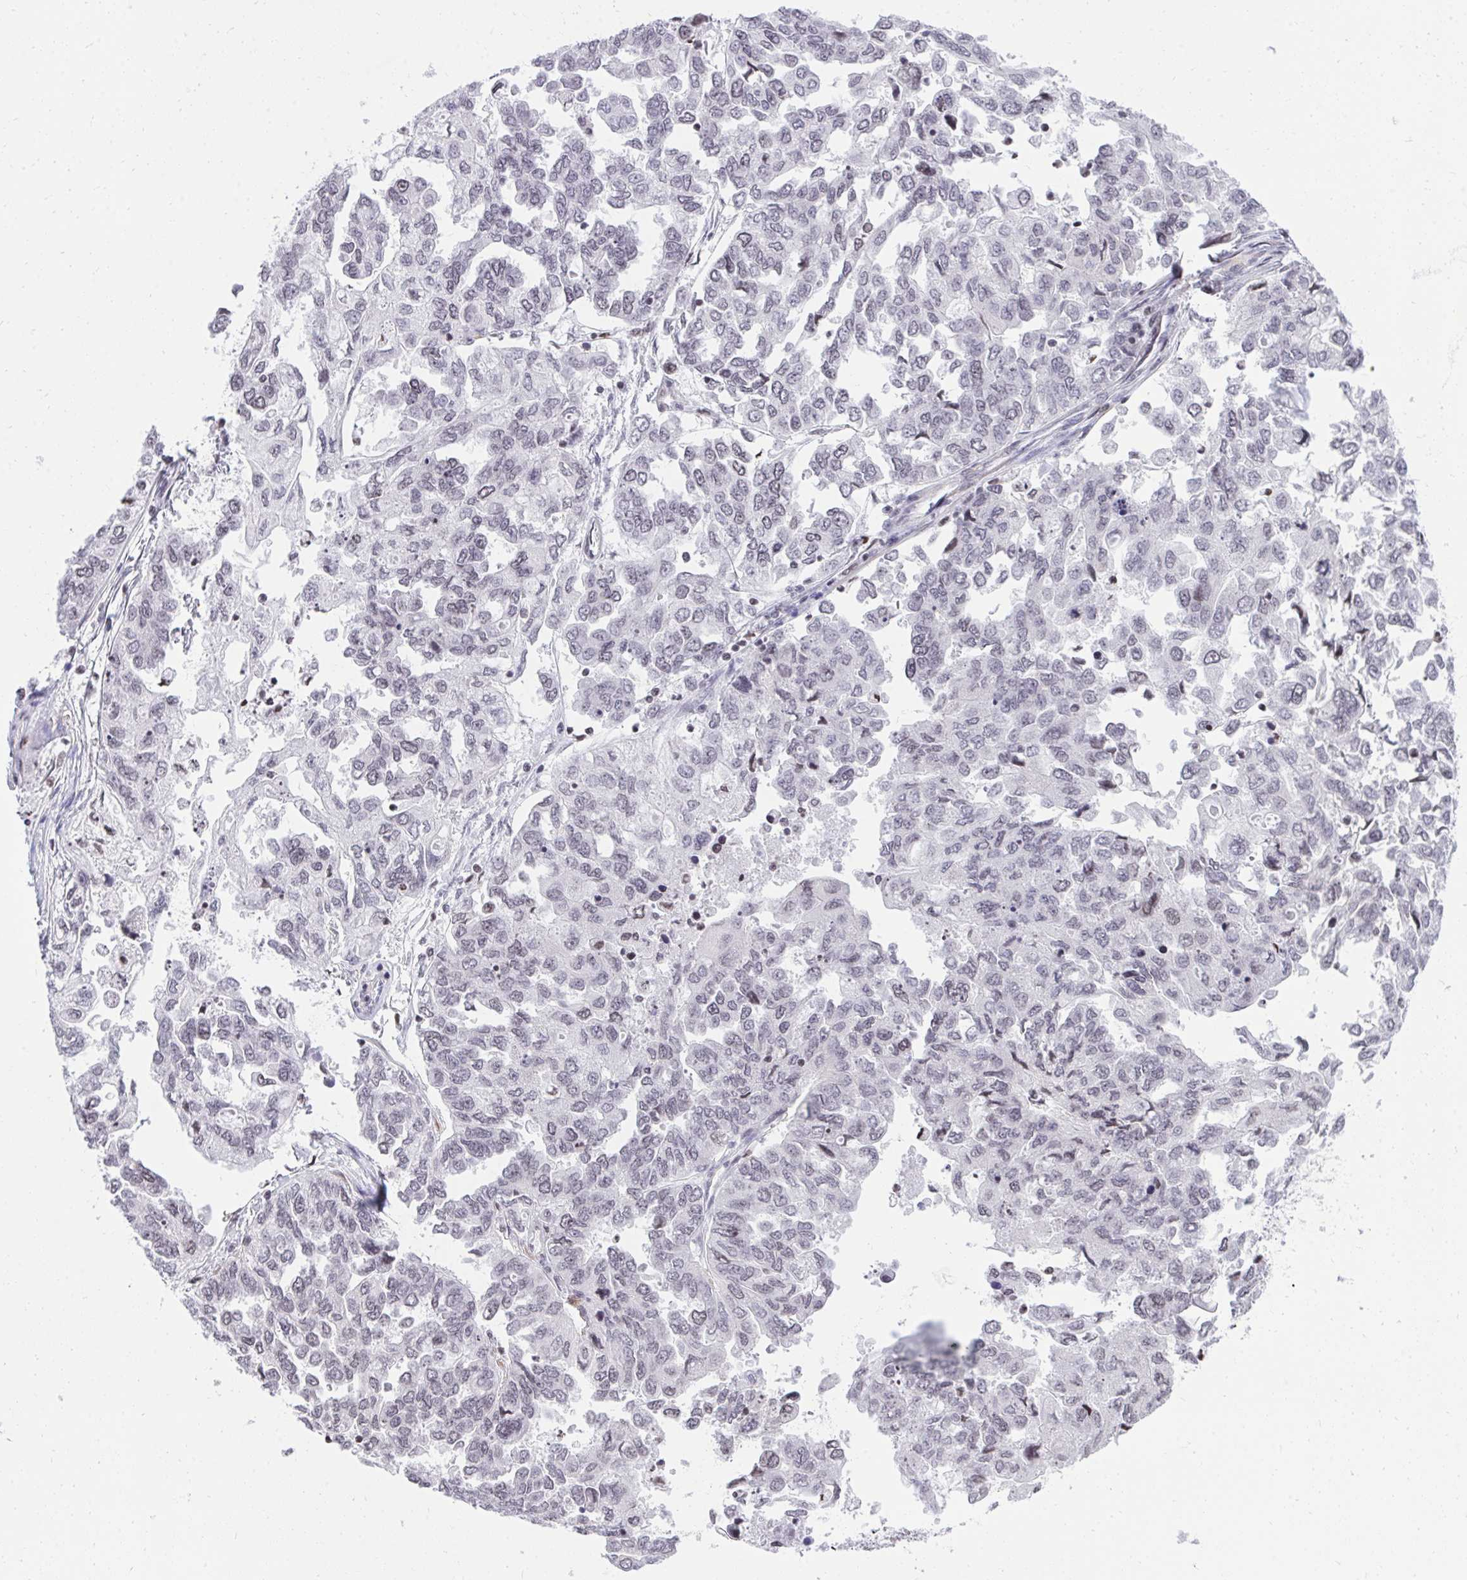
{"staining": {"intensity": "negative", "quantity": "none", "location": "none"}, "tissue": "ovarian cancer", "cell_type": "Tumor cells", "image_type": "cancer", "snomed": [{"axis": "morphology", "description": "Cystadenocarcinoma, serous, NOS"}, {"axis": "topography", "description": "Ovary"}], "caption": "A histopathology image of human ovarian serous cystadenocarcinoma is negative for staining in tumor cells. (Brightfield microscopy of DAB immunohistochemistry (IHC) at high magnification).", "gene": "KCNN4", "patient": {"sex": "female", "age": 53}}